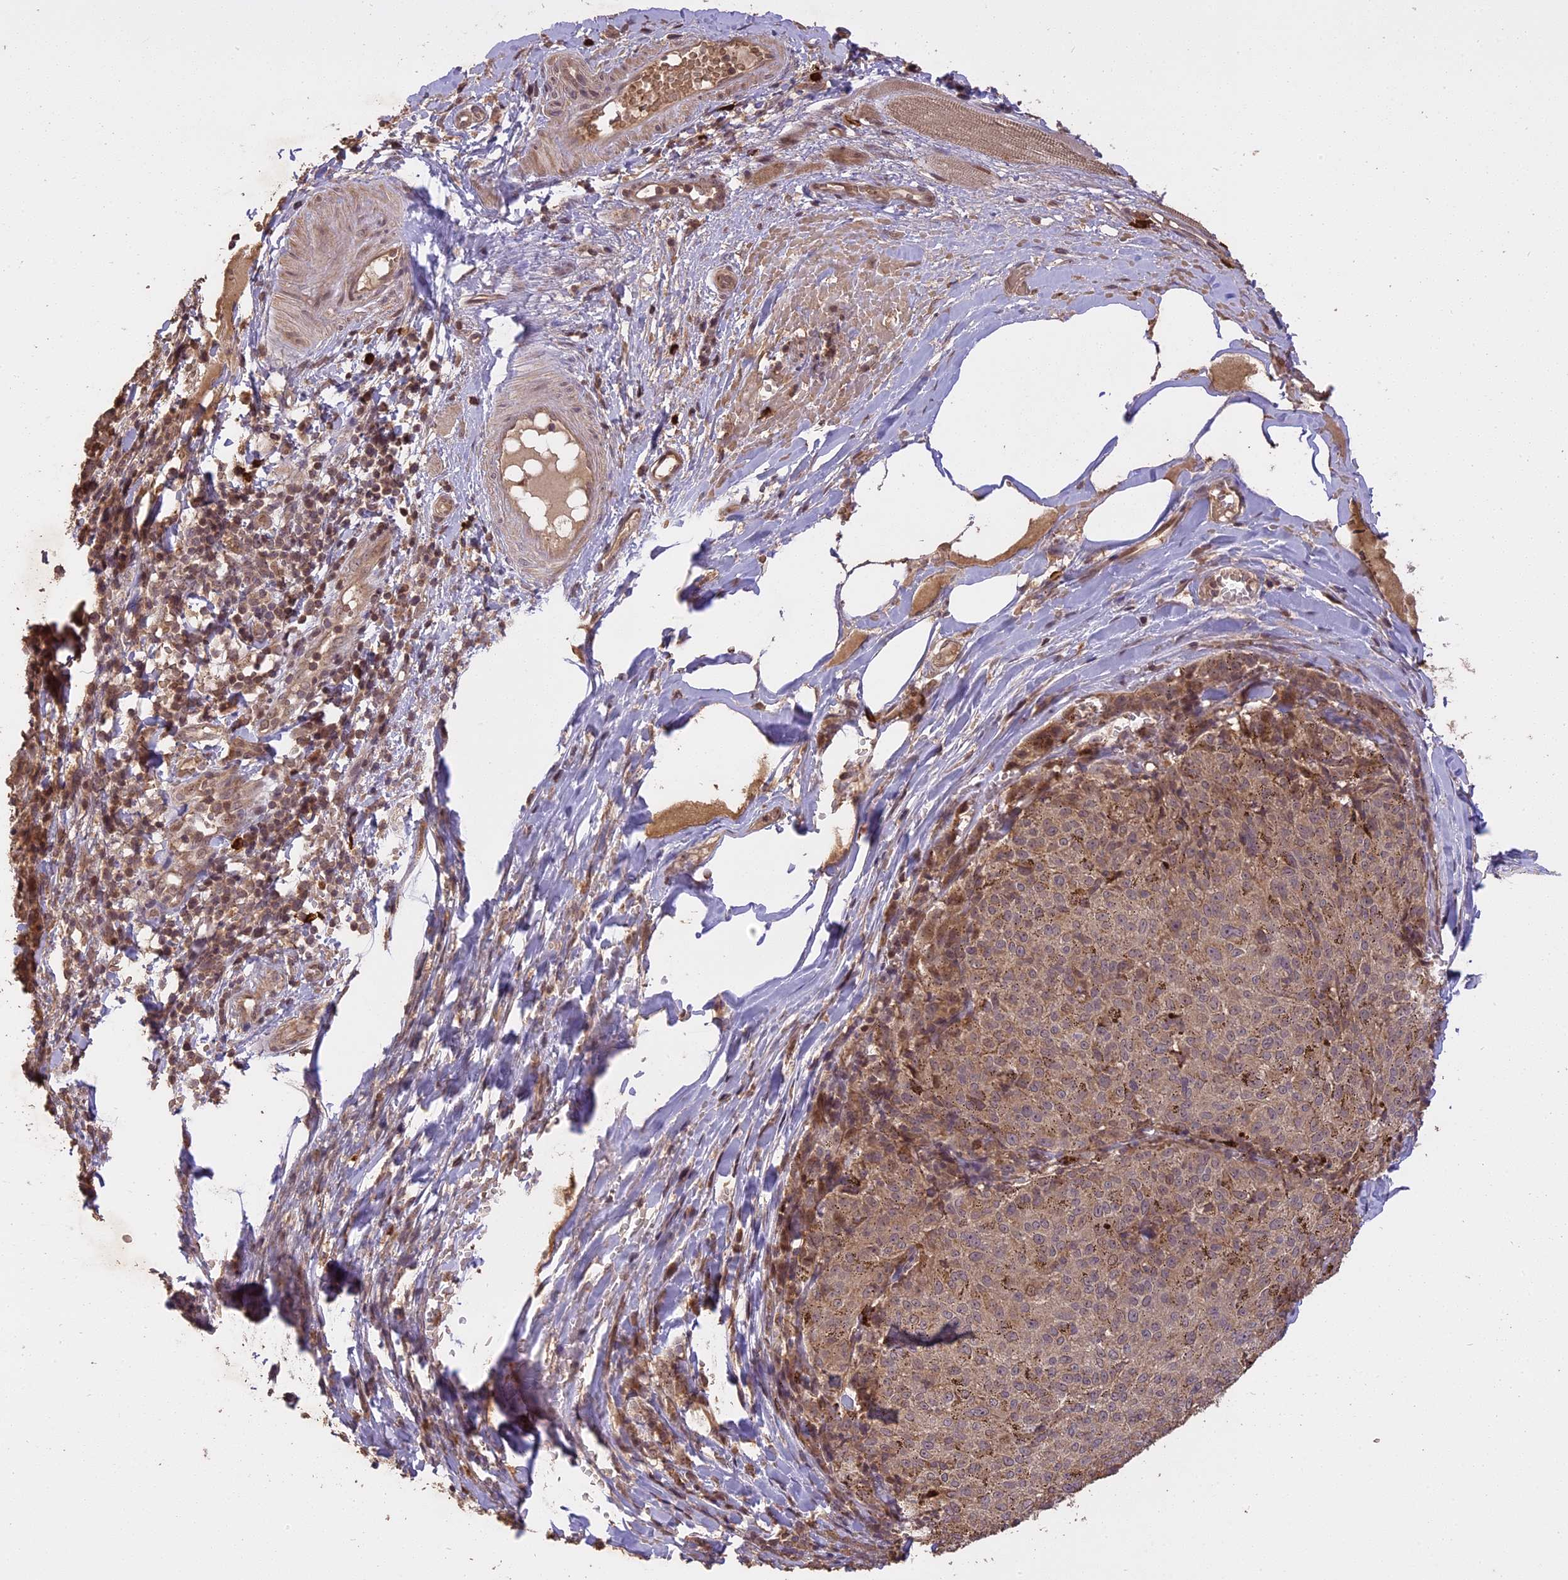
{"staining": {"intensity": "moderate", "quantity": ">75%", "location": "cytoplasmic/membranous"}, "tissue": "melanoma", "cell_type": "Tumor cells", "image_type": "cancer", "snomed": [{"axis": "morphology", "description": "Malignant melanoma, NOS"}, {"axis": "topography", "description": "Skin"}], "caption": "The image shows a brown stain indicating the presence of a protein in the cytoplasmic/membranous of tumor cells in malignant melanoma.", "gene": "TIGD7", "patient": {"sex": "female", "age": 72}}